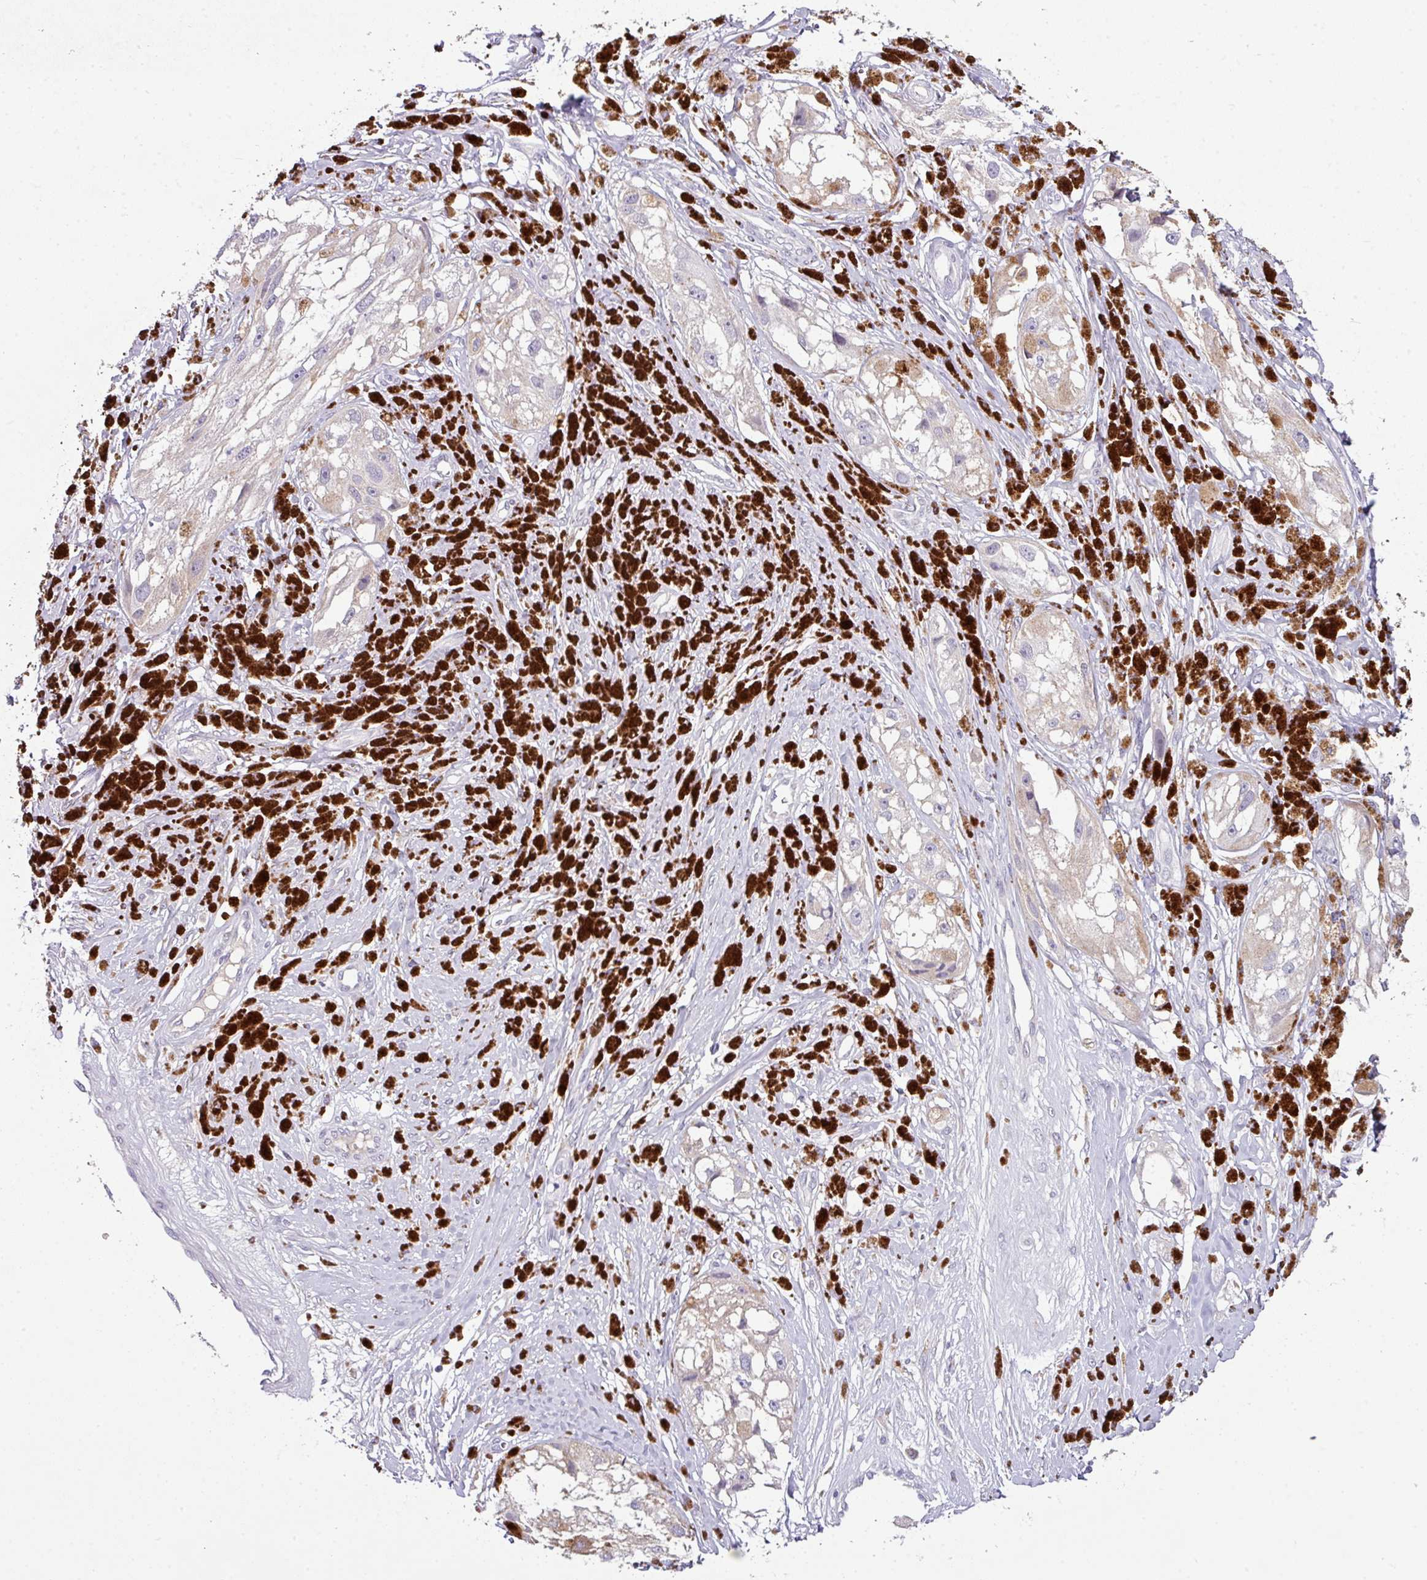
{"staining": {"intensity": "weak", "quantity": "25%-75%", "location": "cytoplasmic/membranous"}, "tissue": "melanoma", "cell_type": "Tumor cells", "image_type": "cancer", "snomed": [{"axis": "morphology", "description": "Malignant melanoma, NOS"}, {"axis": "topography", "description": "Skin"}], "caption": "The immunohistochemical stain highlights weak cytoplasmic/membranous expression in tumor cells of melanoma tissue.", "gene": "SLAMF6", "patient": {"sex": "male", "age": 88}}